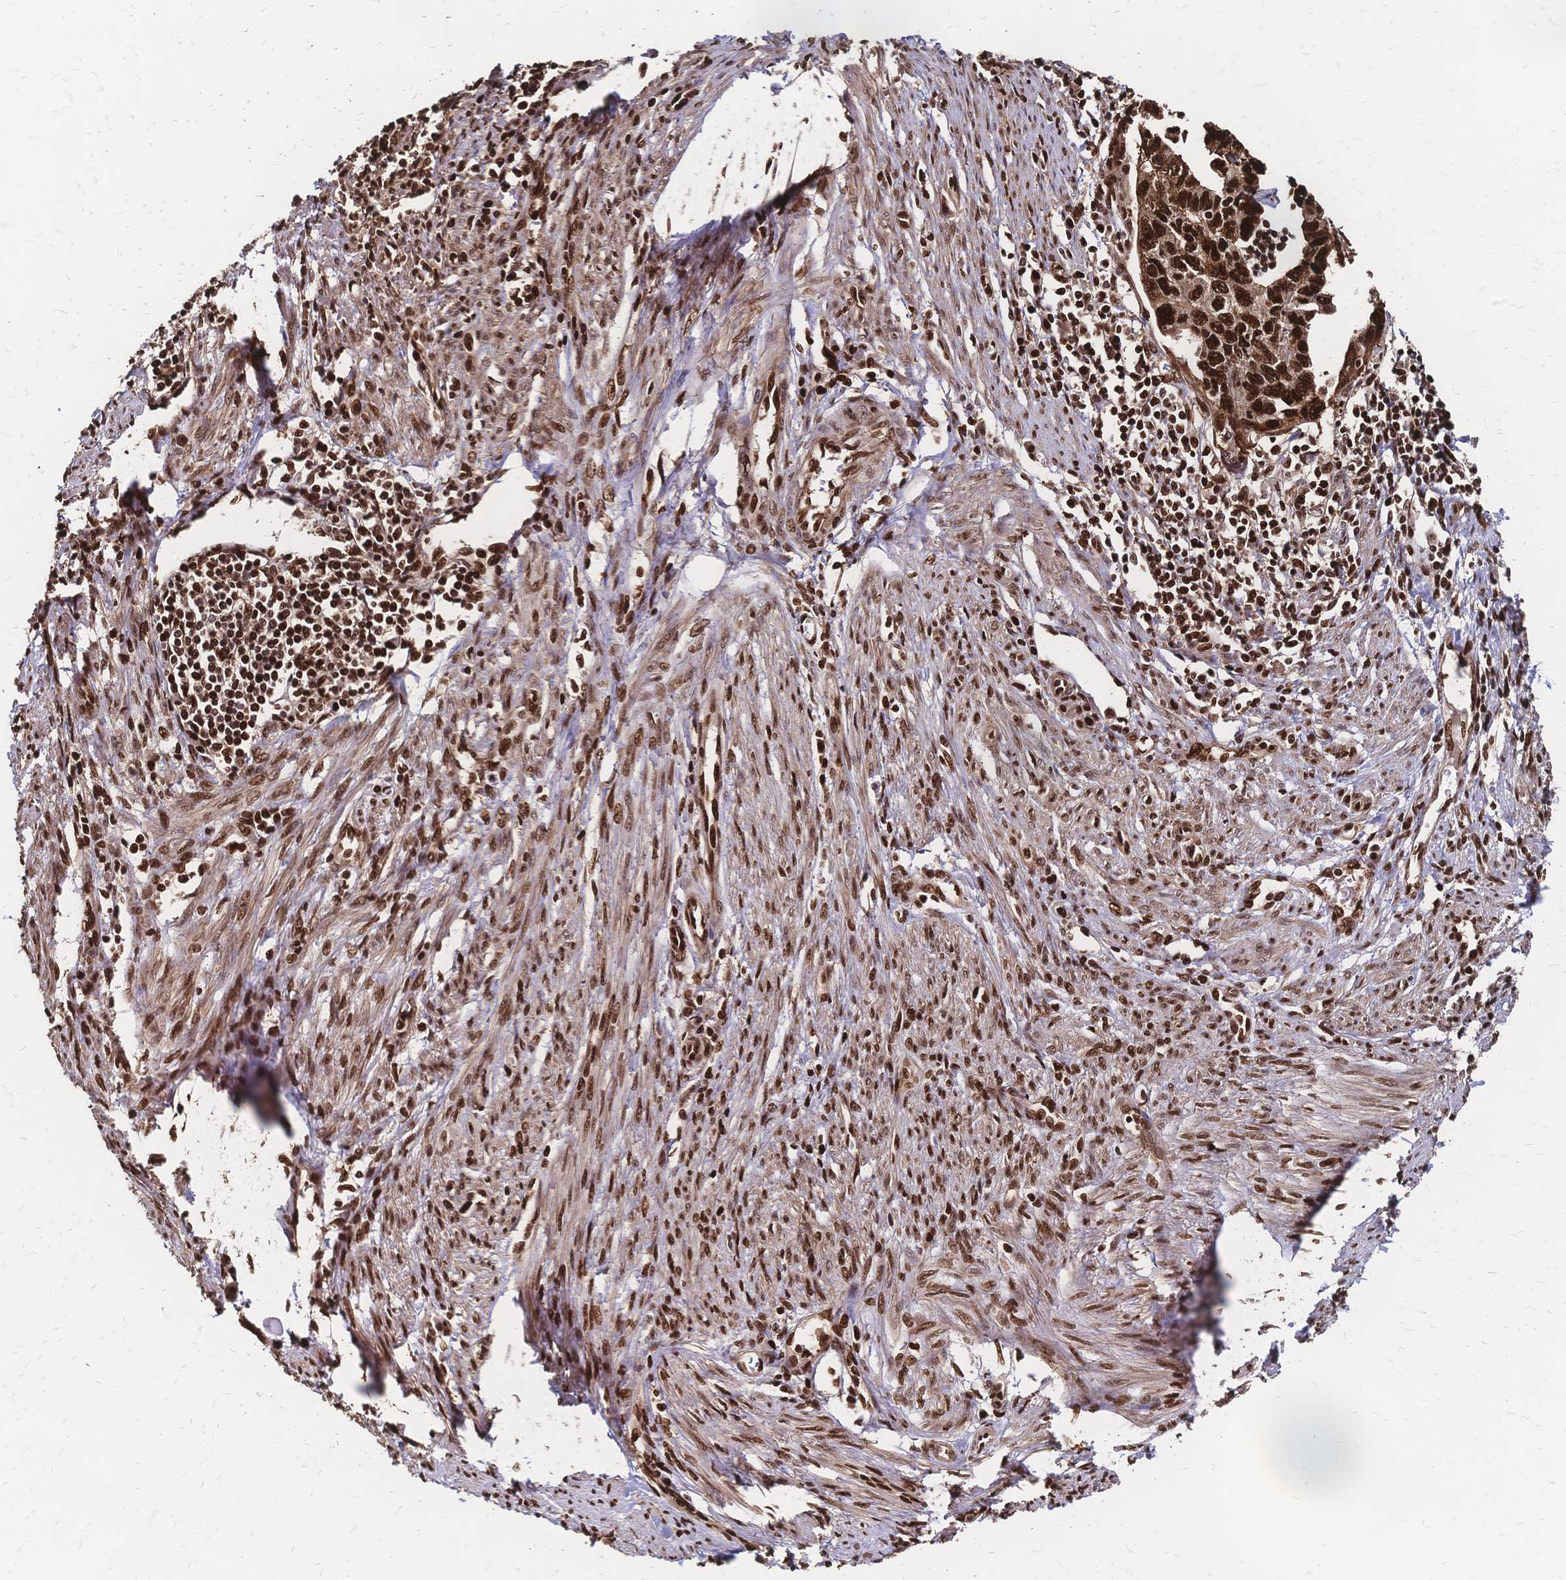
{"staining": {"intensity": "strong", "quantity": ">75%", "location": "nuclear"}, "tissue": "endometrial cancer", "cell_type": "Tumor cells", "image_type": "cancer", "snomed": [{"axis": "morphology", "description": "Adenocarcinoma, NOS"}, {"axis": "topography", "description": "Endometrium"}], "caption": "An IHC micrograph of neoplastic tissue is shown. Protein staining in brown shows strong nuclear positivity in endometrial cancer within tumor cells.", "gene": "HDGF", "patient": {"sex": "female", "age": 73}}